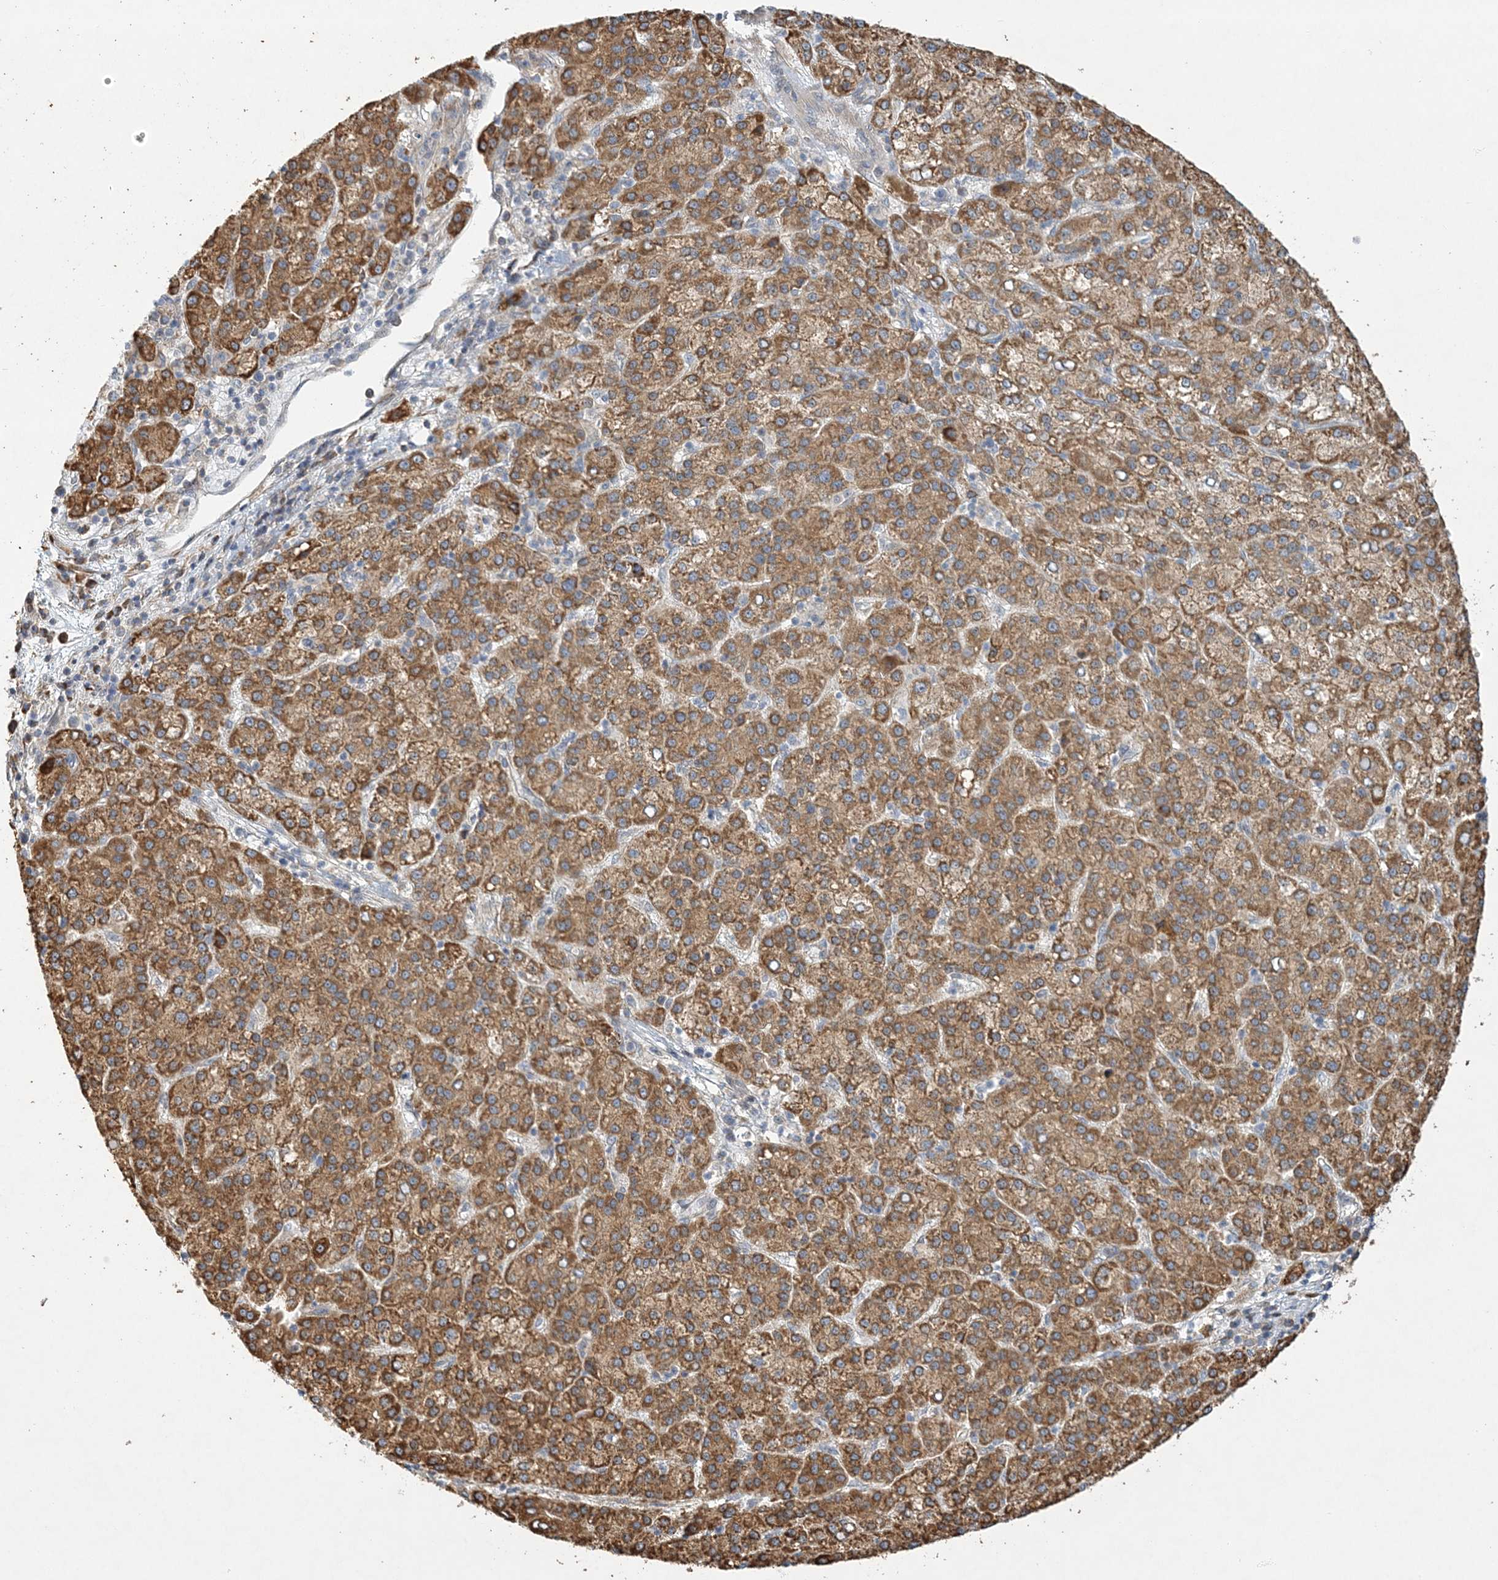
{"staining": {"intensity": "moderate", "quantity": ">75%", "location": "cytoplasmic/membranous"}, "tissue": "liver cancer", "cell_type": "Tumor cells", "image_type": "cancer", "snomed": [{"axis": "morphology", "description": "Carcinoma, Hepatocellular, NOS"}, {"axis": "topography", "description": "Liver"}], "caption": "Human hepatocellular carcinoma (liver) stained for a protein (brown) reveals moderate cytoplasmic/membranous positive positivity in approximately >75% of tumor cells.", "gene": "ZFYVE16", "patient": {"sex": "female", "age": 58}}